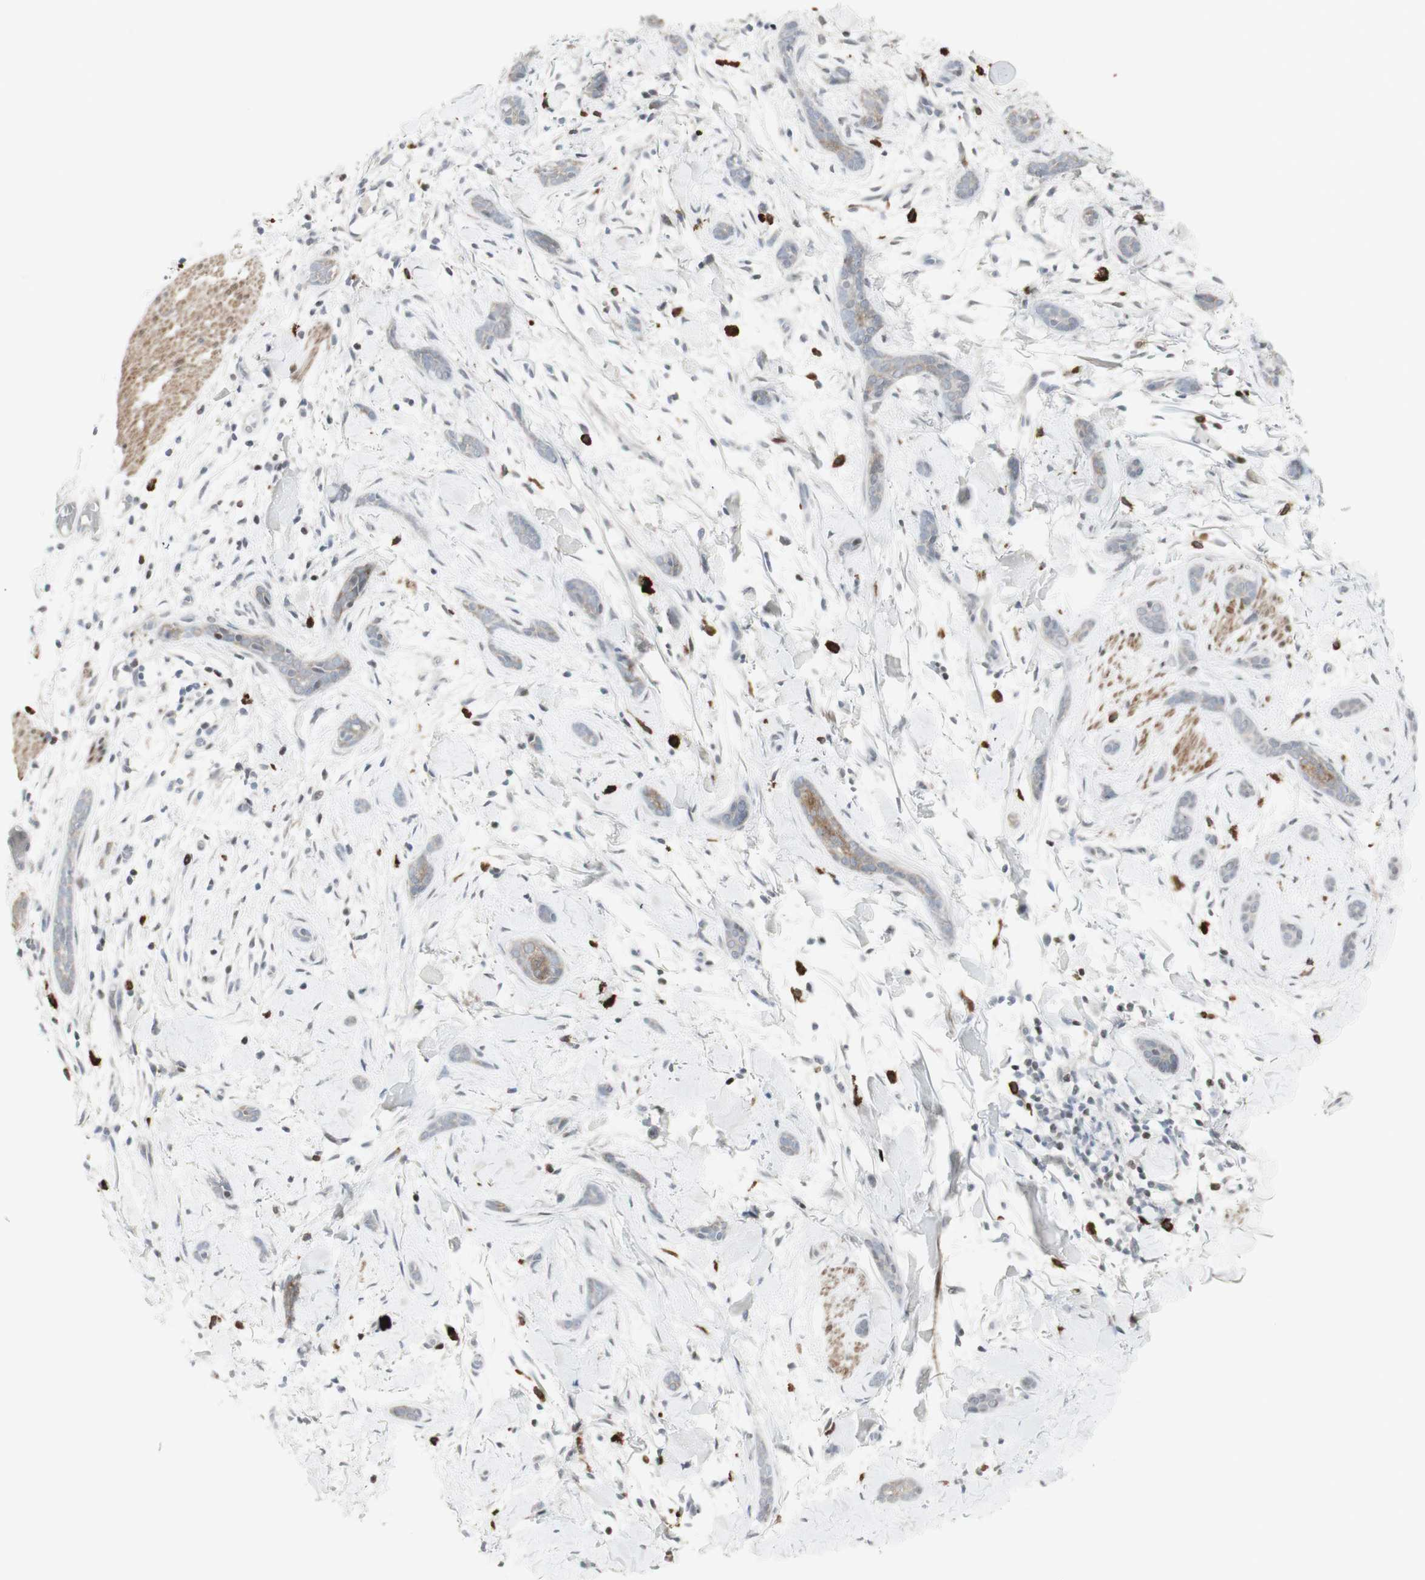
{"staining": {"intensity": "moderate", "quantity": "<25%", "location": "cytoplasmic/membranous"}, "tissue": "skin cancer", "cell_type": "Tumor cells", "image_type": "cancer", "snomed": [{"axis": "morphology", "description": "Basal cell carcinoma"}, {"axis": "morphology", "description": "Adnexal tumor, benign"}, {"axis": "topography", "description": "Skin"}], "caption": "Protein expression analysis of human skin cancer (benign adnexal tumor) reveals moderate cytoplasmic/membranous staining in about <25% of tumor cells. (brown staining indicates protein expression, while blue staining denotes nuclei).", "gene": "C1orf116", "patient": {"sex": "female", "age": 42}}